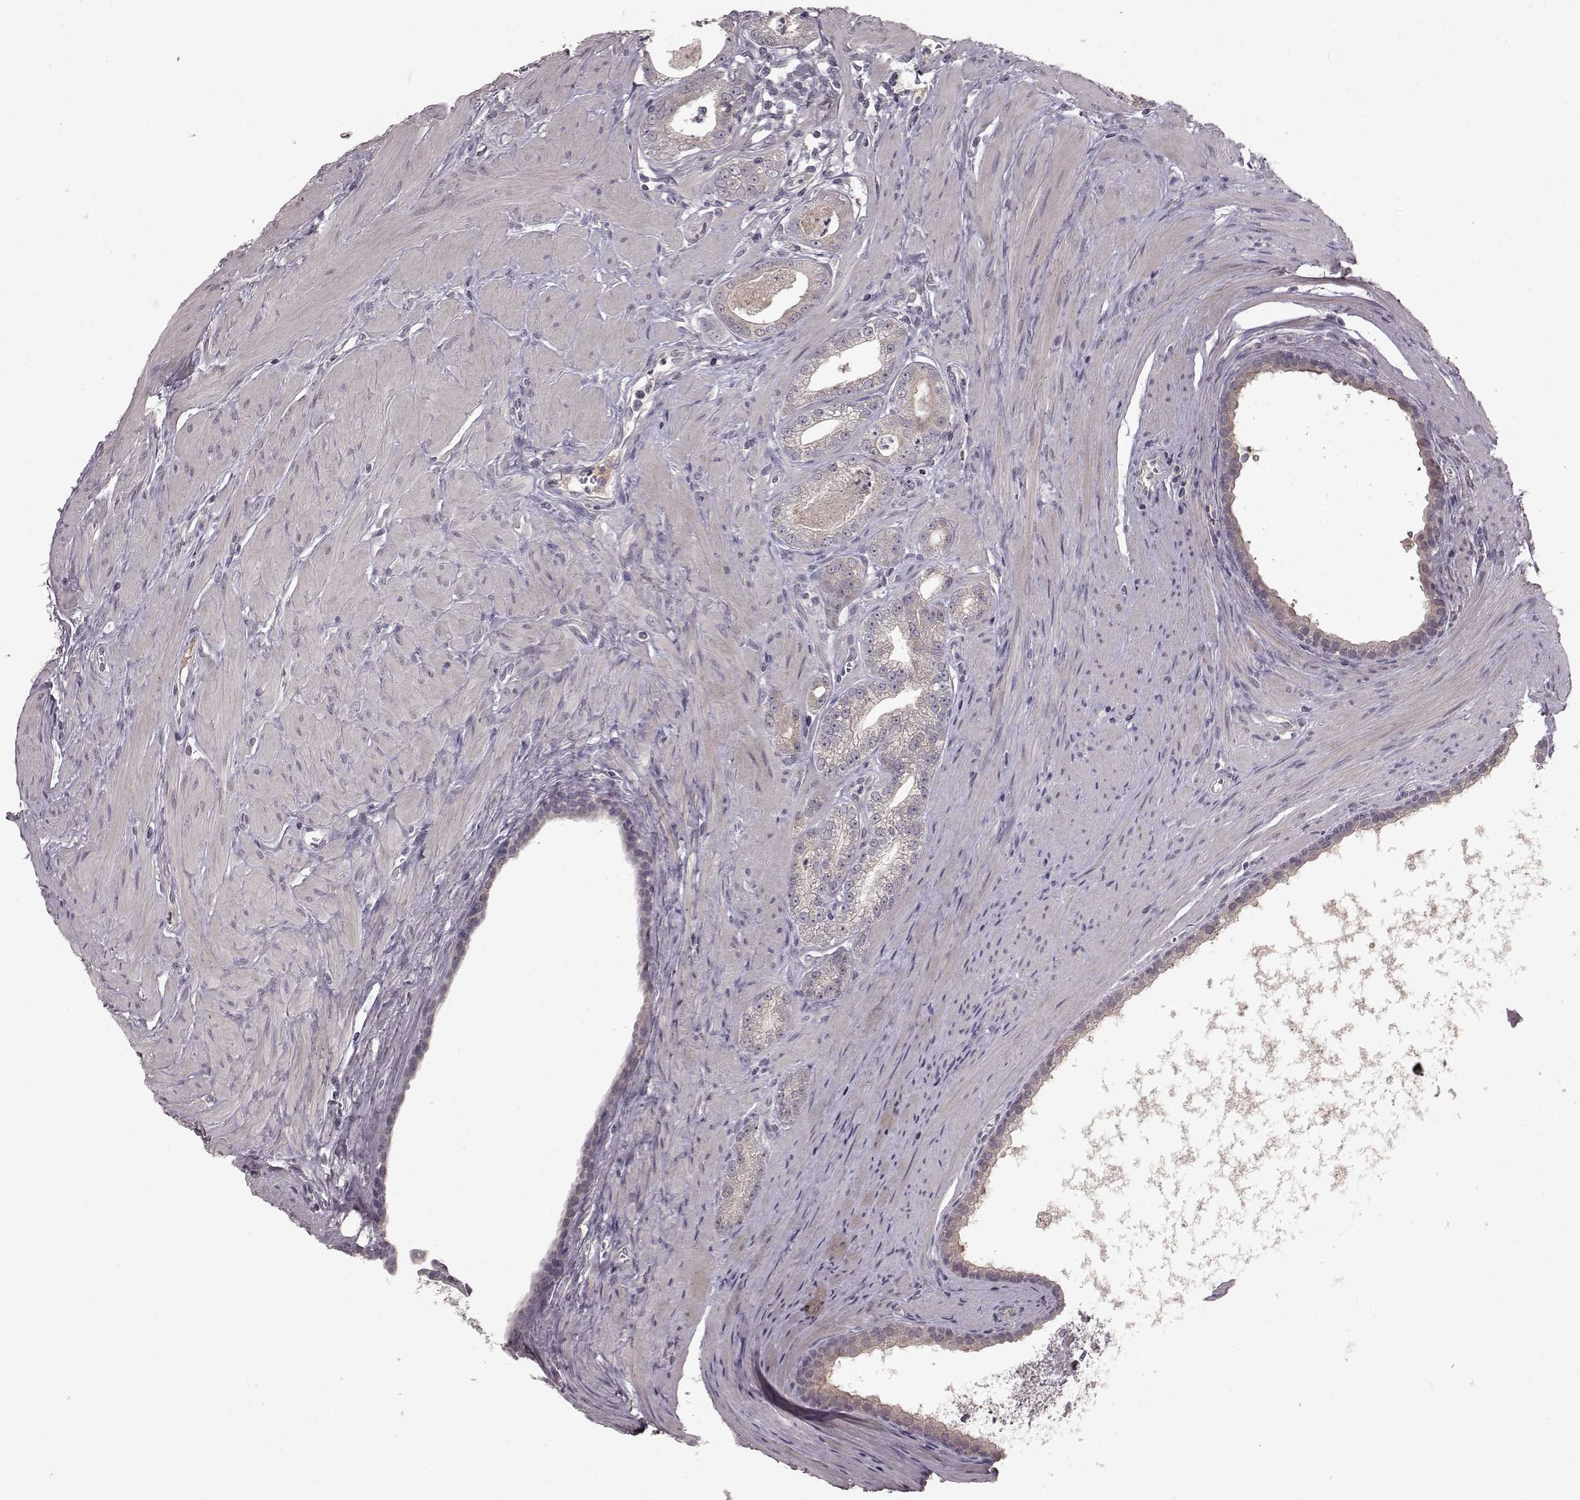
{"staining": {"intensity": "negative", "quantity": "none", "location": "none"}, "tissue": "prostate cancer", "cell_type": "Tumor cells", "image_type": "cancer", "snomed": [{"axis": "morphology", "description": "Adenocarcinoma, NOS"}, {"axis": "topography", "description": "Prostate"}], "caption": "IHC photomicrograph of human prostate cancer stained for a protein (brown), which shows no expression in tumor cells.", "gene": "SLC22A18", "patient": {"sex": "male", "age": 71}}